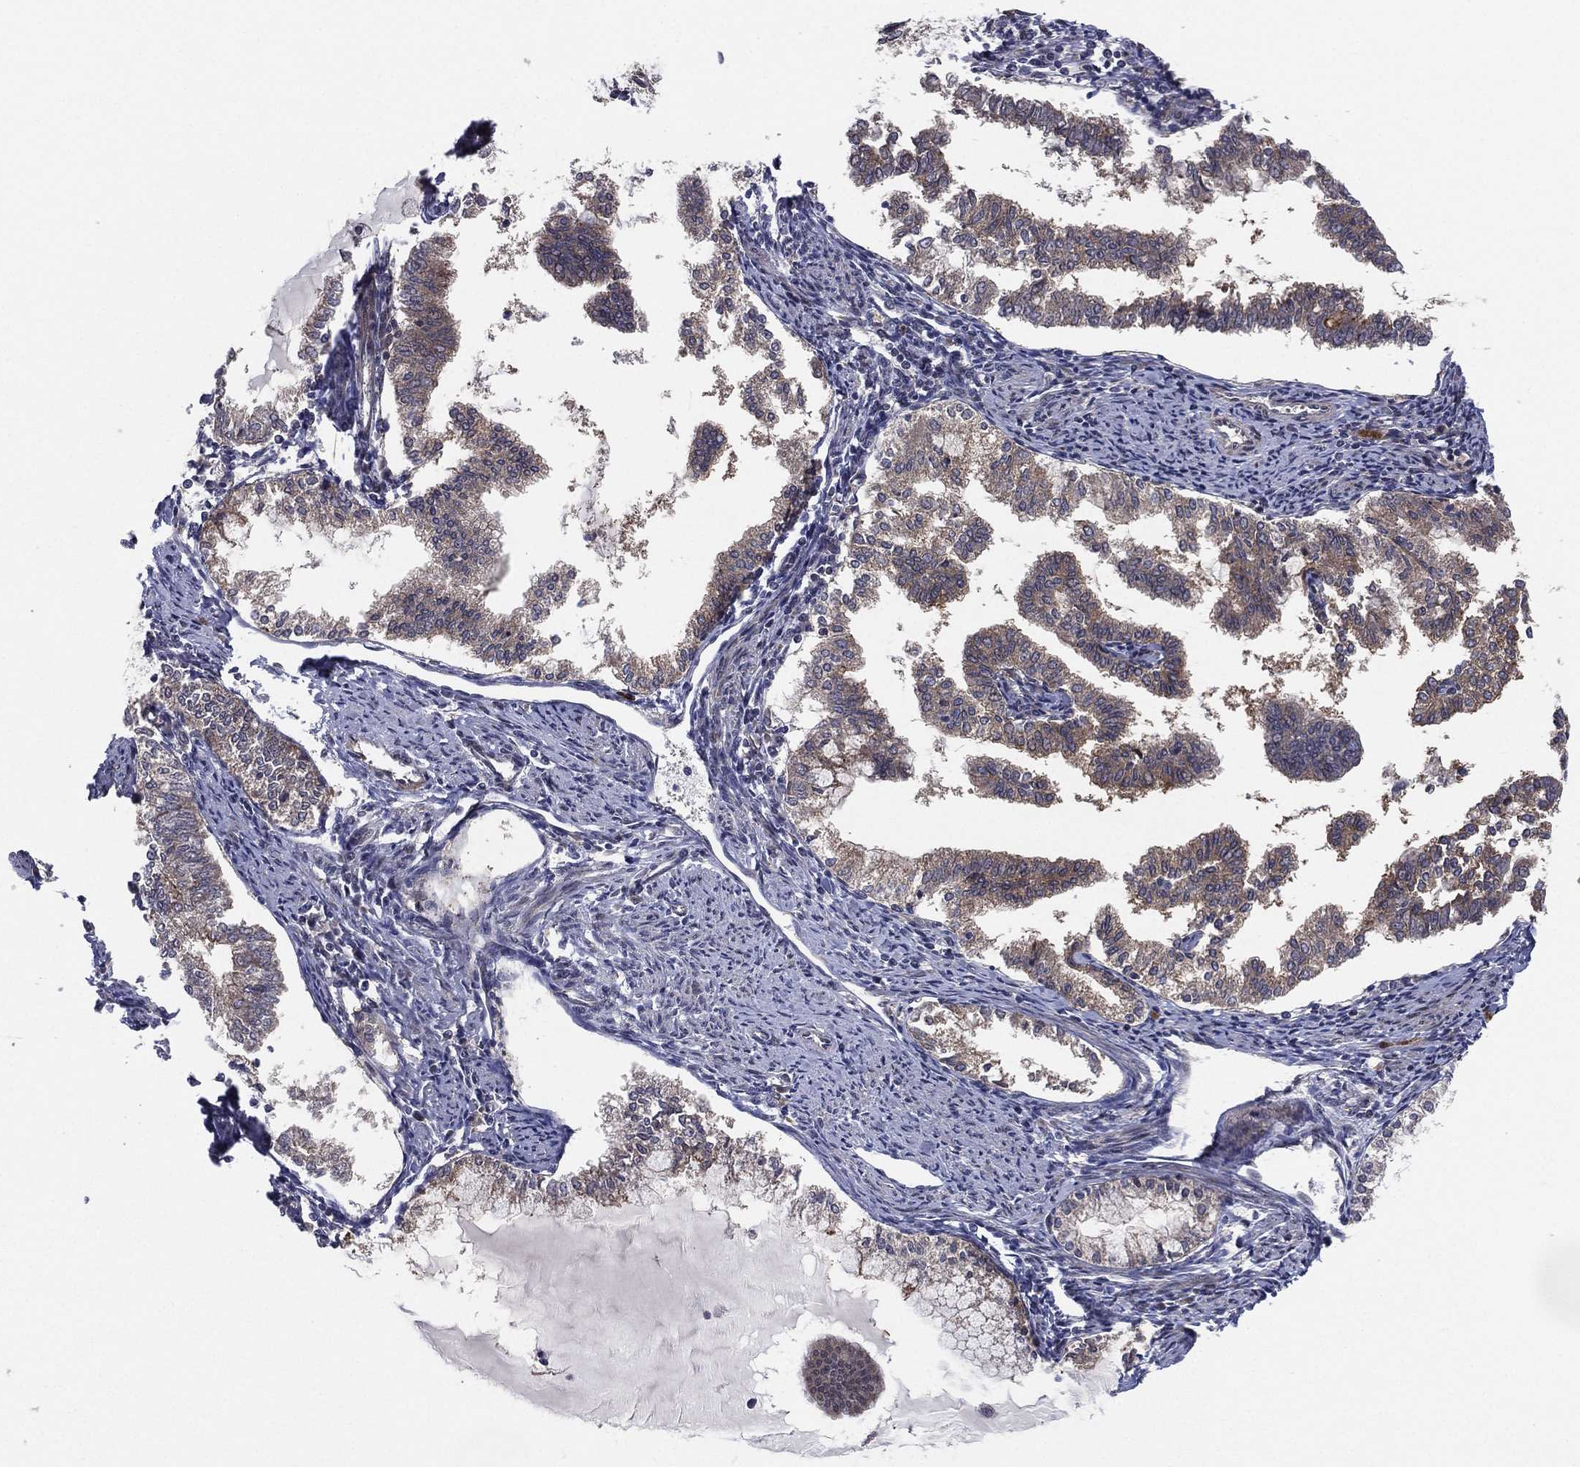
{"staining": {"intensity": "moderate", "quantity": "25%-75%", "location": "cytoplasmic/membranous"}, "tissue": "endometrial cancer", "cell_type": "Tumor cells", "image_type": "cancer", "snomed": [{"axis": "morphology", "description": "Adenocarcinoma, NOS"}, {"axis": "topography", "description": "Endometrium"}], "caption": "This histopathology image shows immunohistochemistry (IHC) staining of adenocarcinoma (endometrial), with medium moderate cytoplasmic/membranous positivity in approximately 25%-75% of tumor cells.", "gene": "UTP14A", "patient": {"sex": "female", "age": 79}}